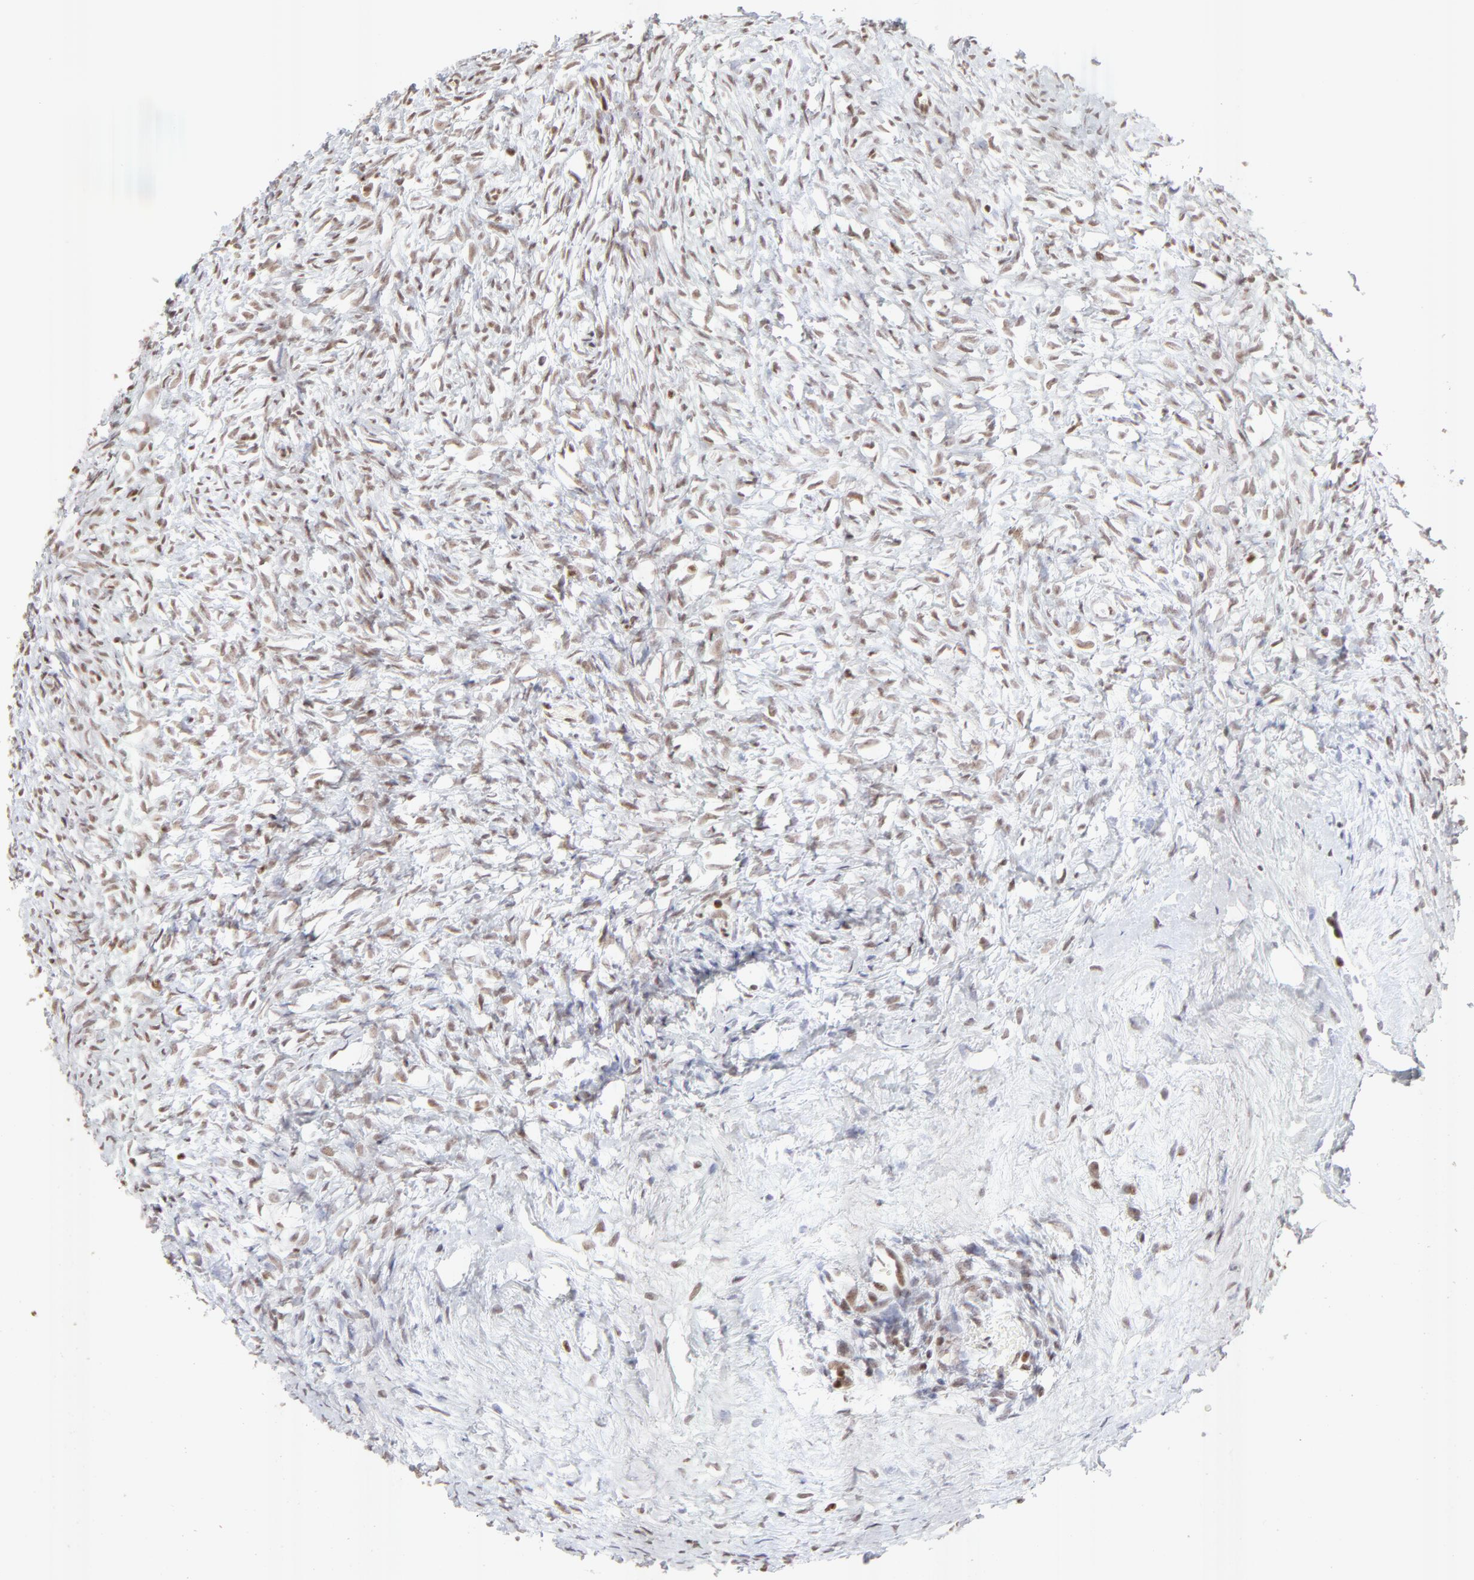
{"staining": {"intensity": "moderate", "quantity": "25%-75%", "location": "nuclear"}, "tissue": "ovary", "cell_type": "Follicle cells", "image_type": "normal", "snomed": [{"axis": "morphology", "description": "Normal tissue, NOS"}, {"axis": "topography", "description": "Ovary"}], "caption": "DAB immunohistochemical staining of benign human ovary reveals moderate nuclear protein positivity in about 25%-75% of follicle cells.", "gene": "PARP1", "patient": {"sex": "female", "age": 35}}